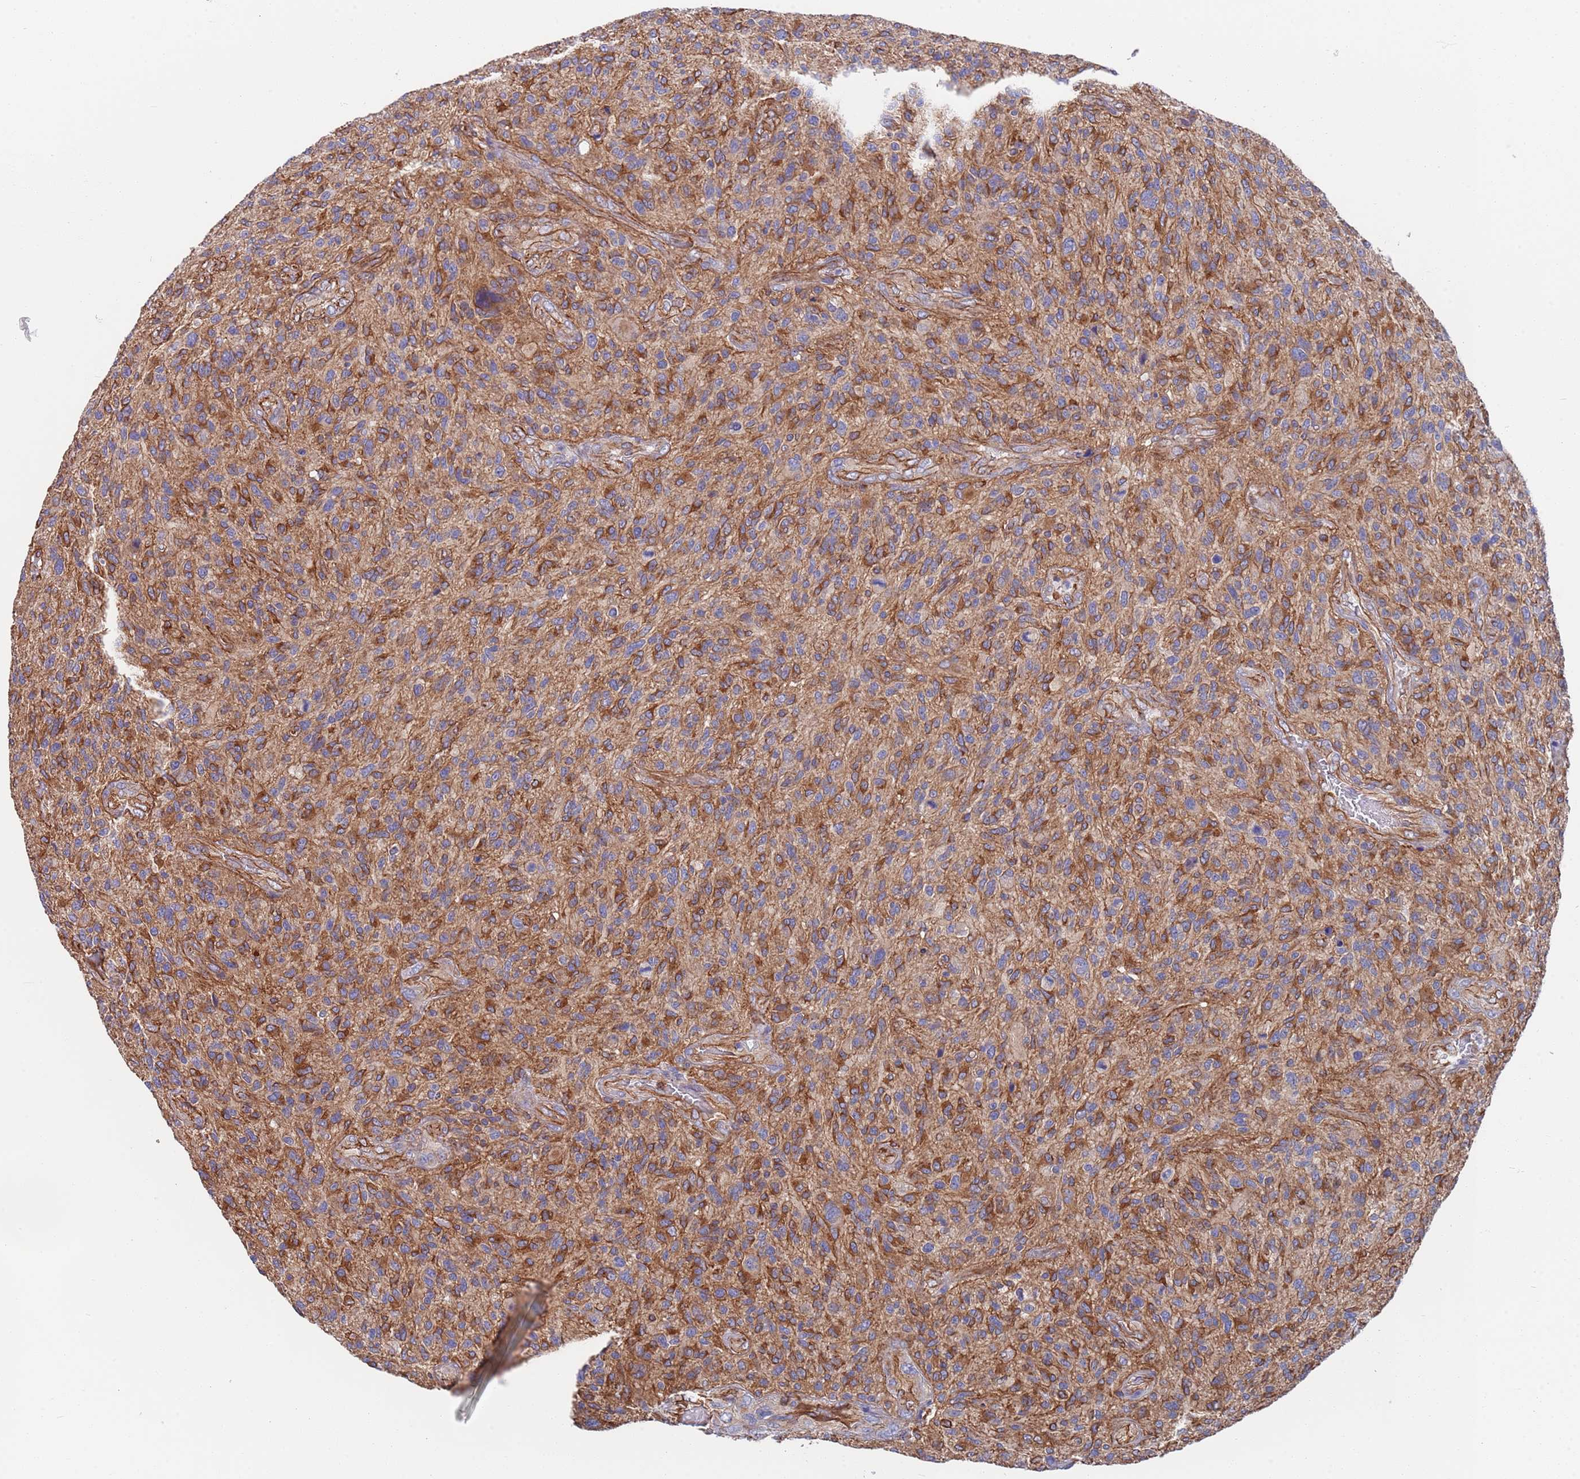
{"staining": {"intensity": "moderate", "quantity": ">75%", "location": "cytoplasmic/membranous"}, "tissue": "glioma", "cell_type": "Tumor cells", "image_type": "cancer", "snomed": [{"axis": "morphology", "description": "Glioma, malignant, High grade"}, {"axis": "topography", "description": "Brain"}], "caption": "Immunohistochemical staining of high-grade glioma (malignant) displays medium levels of moderate cytoplasmic/membranous expression in approximately >75% of tumor cells. (Brightfield microscopy of DAB IHC at high magnification).", "gene": "JAKMIP2", "patient": {"sex": "male", "age": 47}}